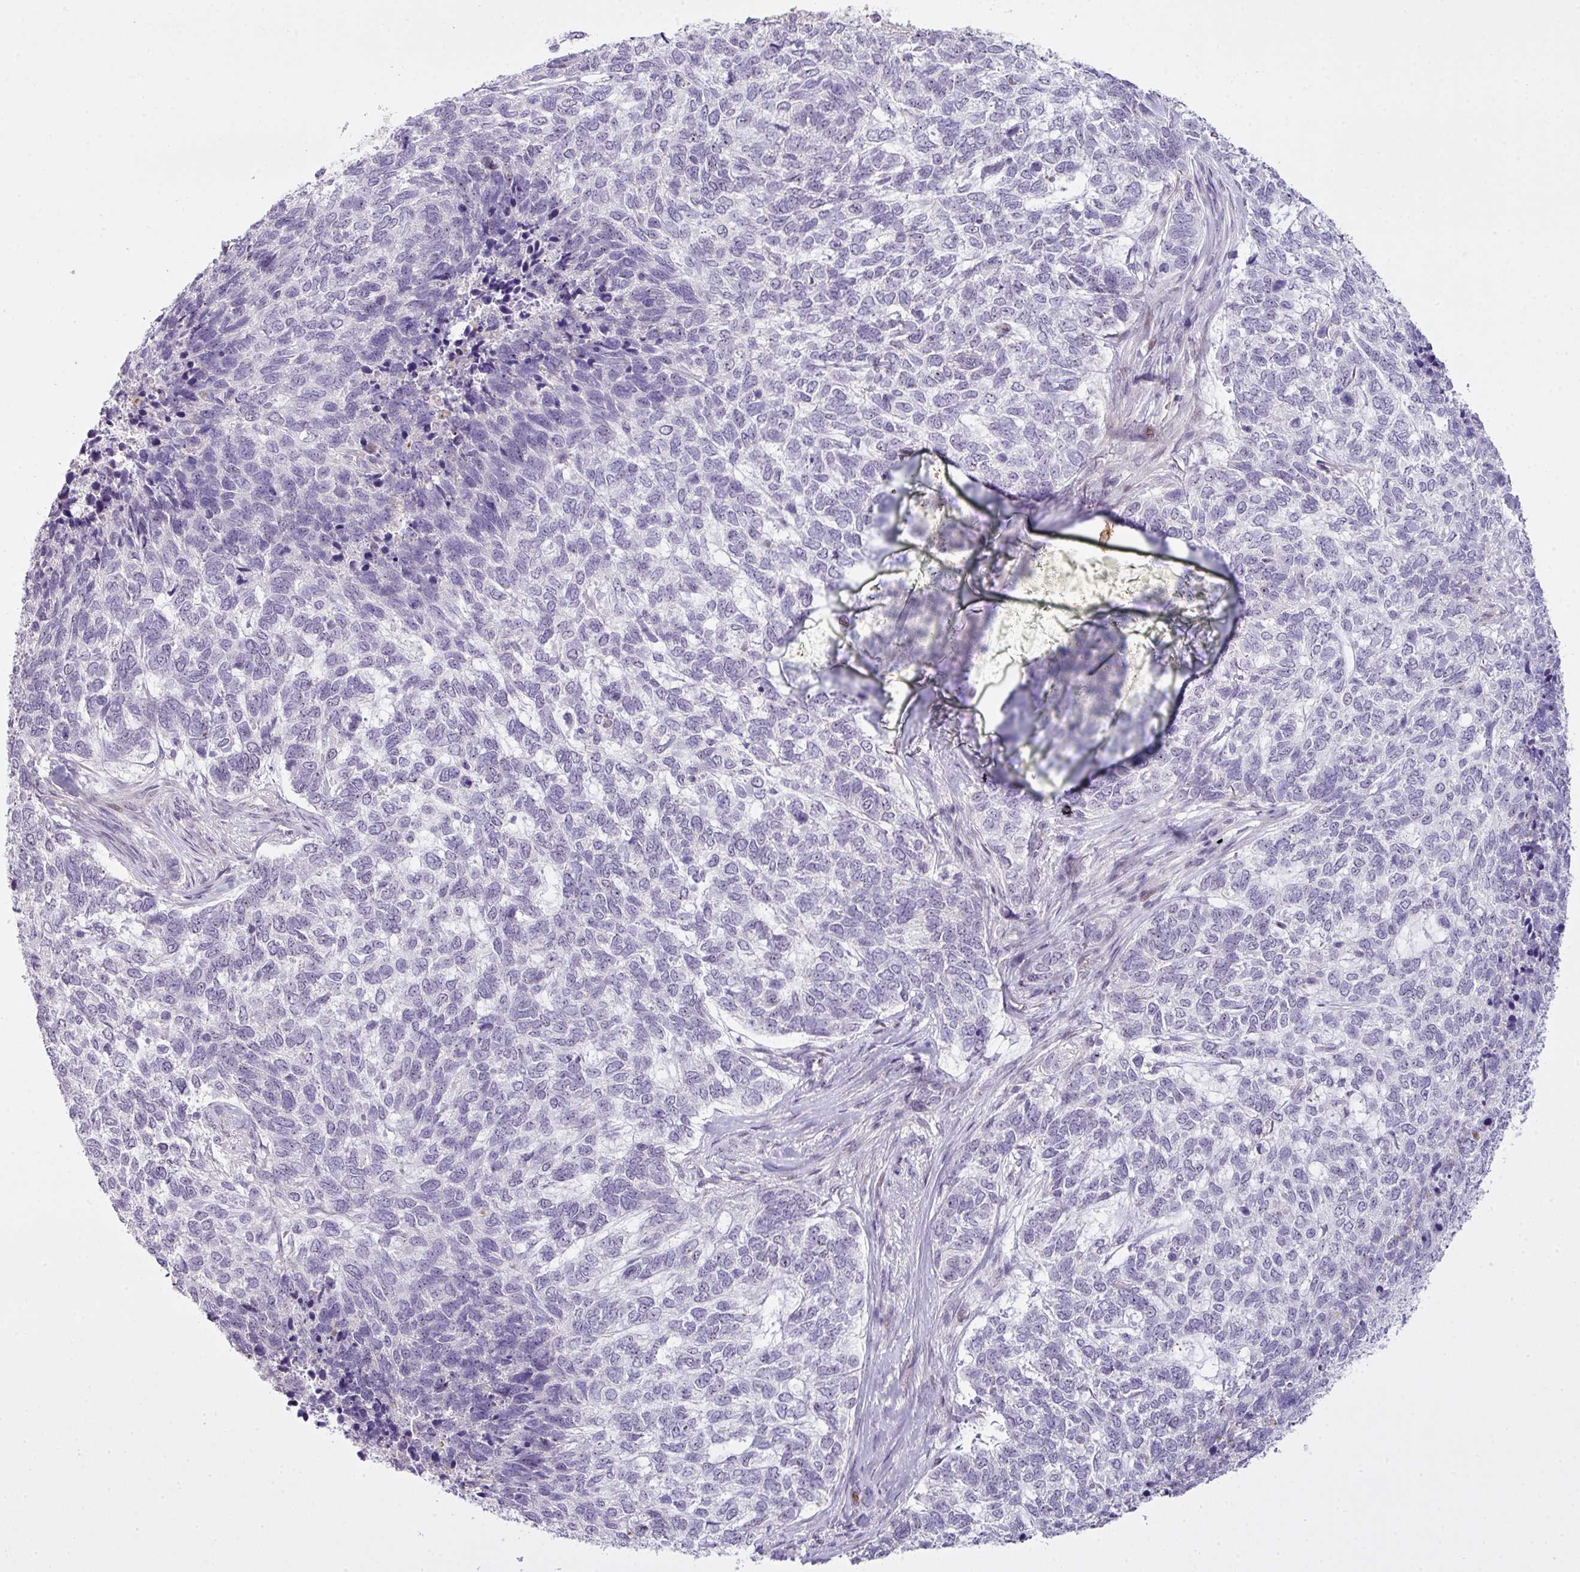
{"staining": {"intensity": "negative", "quantity": "none", "location": "none"}, "tissue": "skin cancer", "cell_type": "Tumor cells", "image_type": "cancer", "snomed": [{"axis": "morphology", "description": "Basal cell carcinoma"}, {"axis": "topography", "description": "Skin"}], "caption": "An immunohistochemistry (IHC) photomicrograph of skin basal cell carcinoma is shown. There is no staining in tumor cells of skin basal cell carcinoma.", "gene": "ZNF688", "patient": {"sex": "female", "age": 65}}